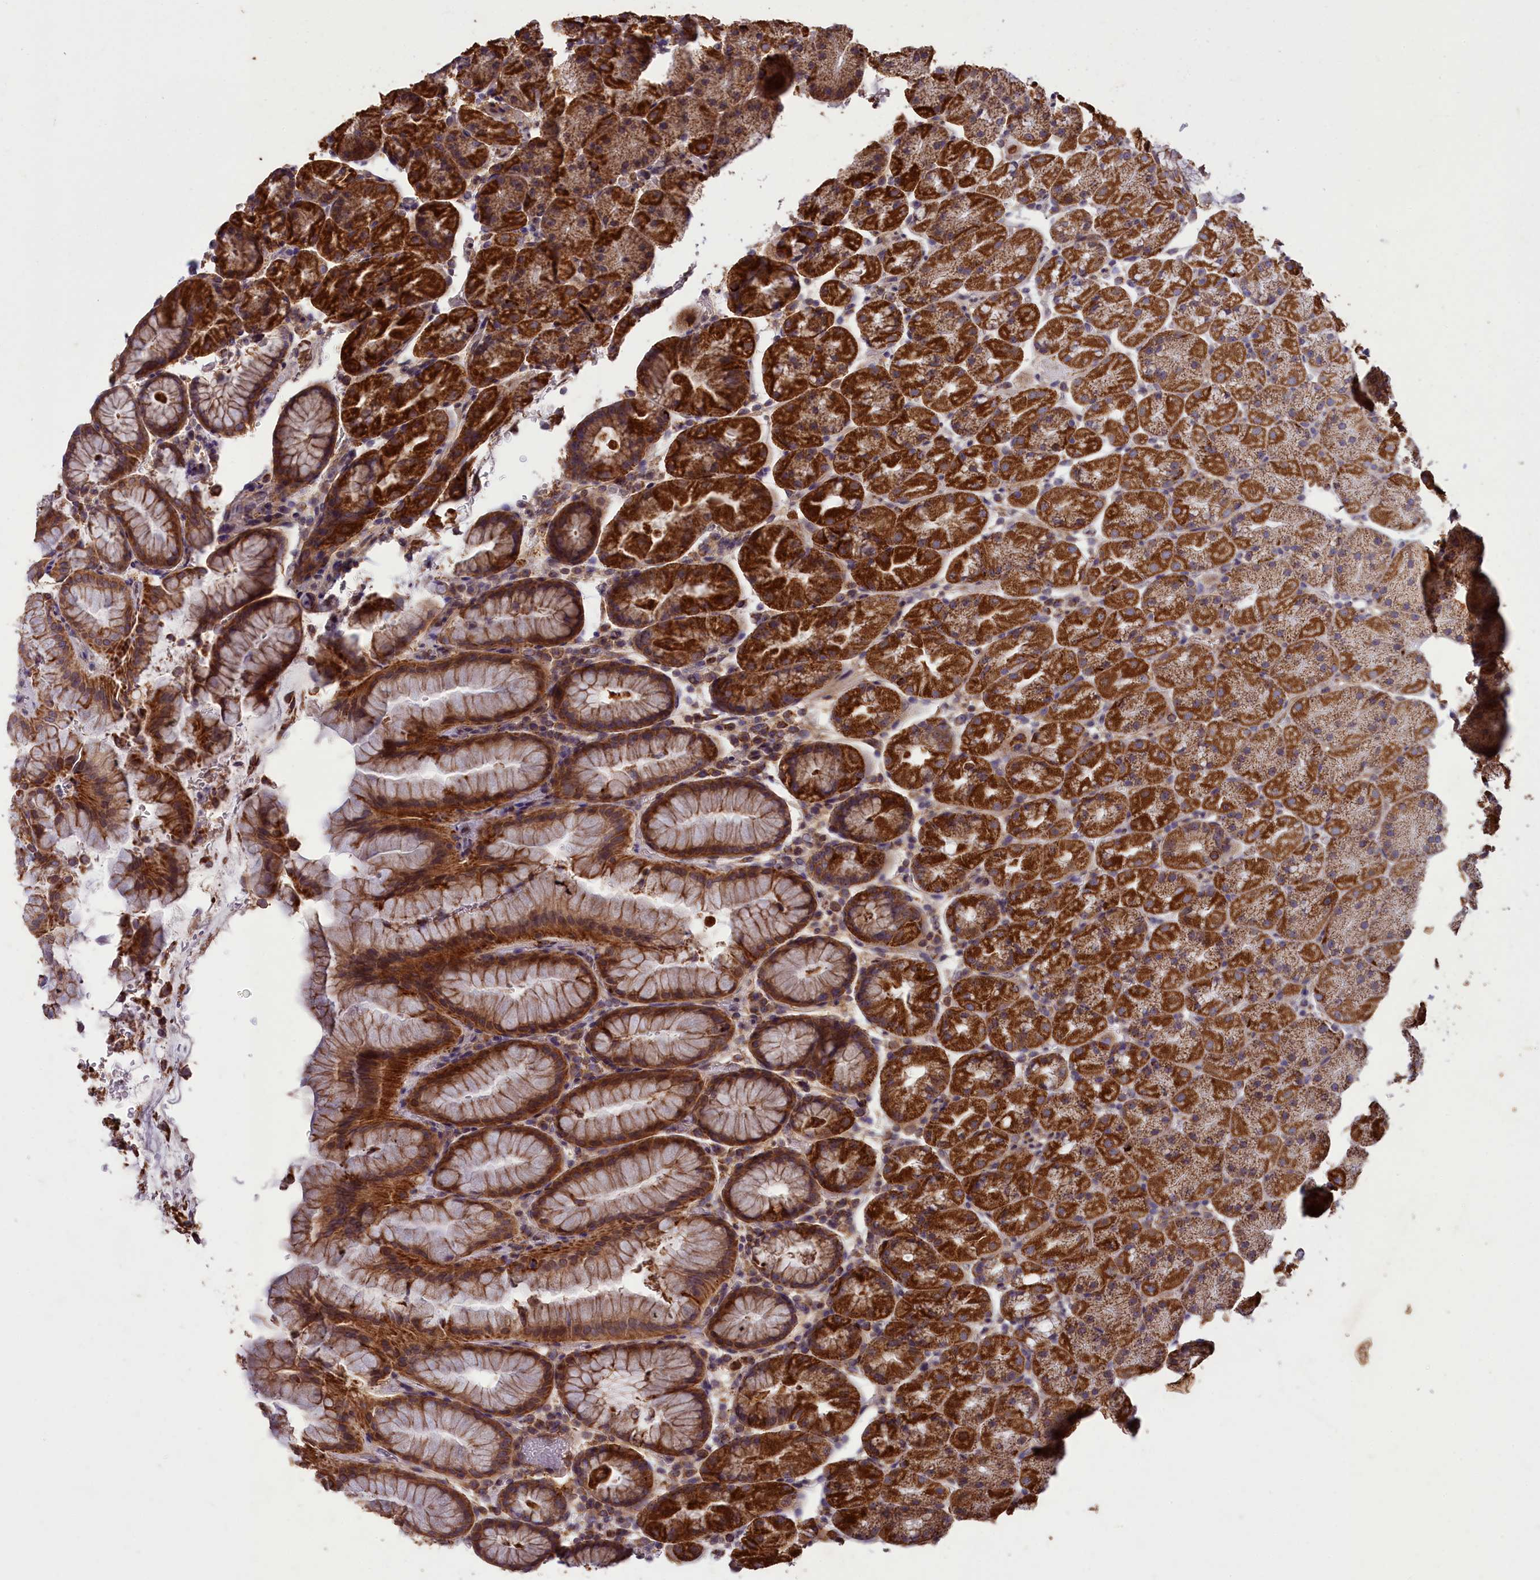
{"staining": {"intensity": "strong", "quantity": ">75%", "location": "cytoplasmic/membranous"}, "tissue": "stomach", "cell_type": "Glandular cells", "image_type": "normal", "snomed": [{"axis": "morphology", "description": "Normal tissue, NOS"}, {"axis": "topography", "description": "Stomach, upper"}, {"axis": "topography", "description": "Stomach, lower"}], "caption": "Immunohistochemistry (IHC) (DAB (3,3'-diaminobenzidine)) staining of unremarkable human stomach exhibits strong cytoplasmic/membranous protein staining in about >75% of glandular cells.", "gene": "ACAD8", "patient": {"sex": "male", "age": 67}}